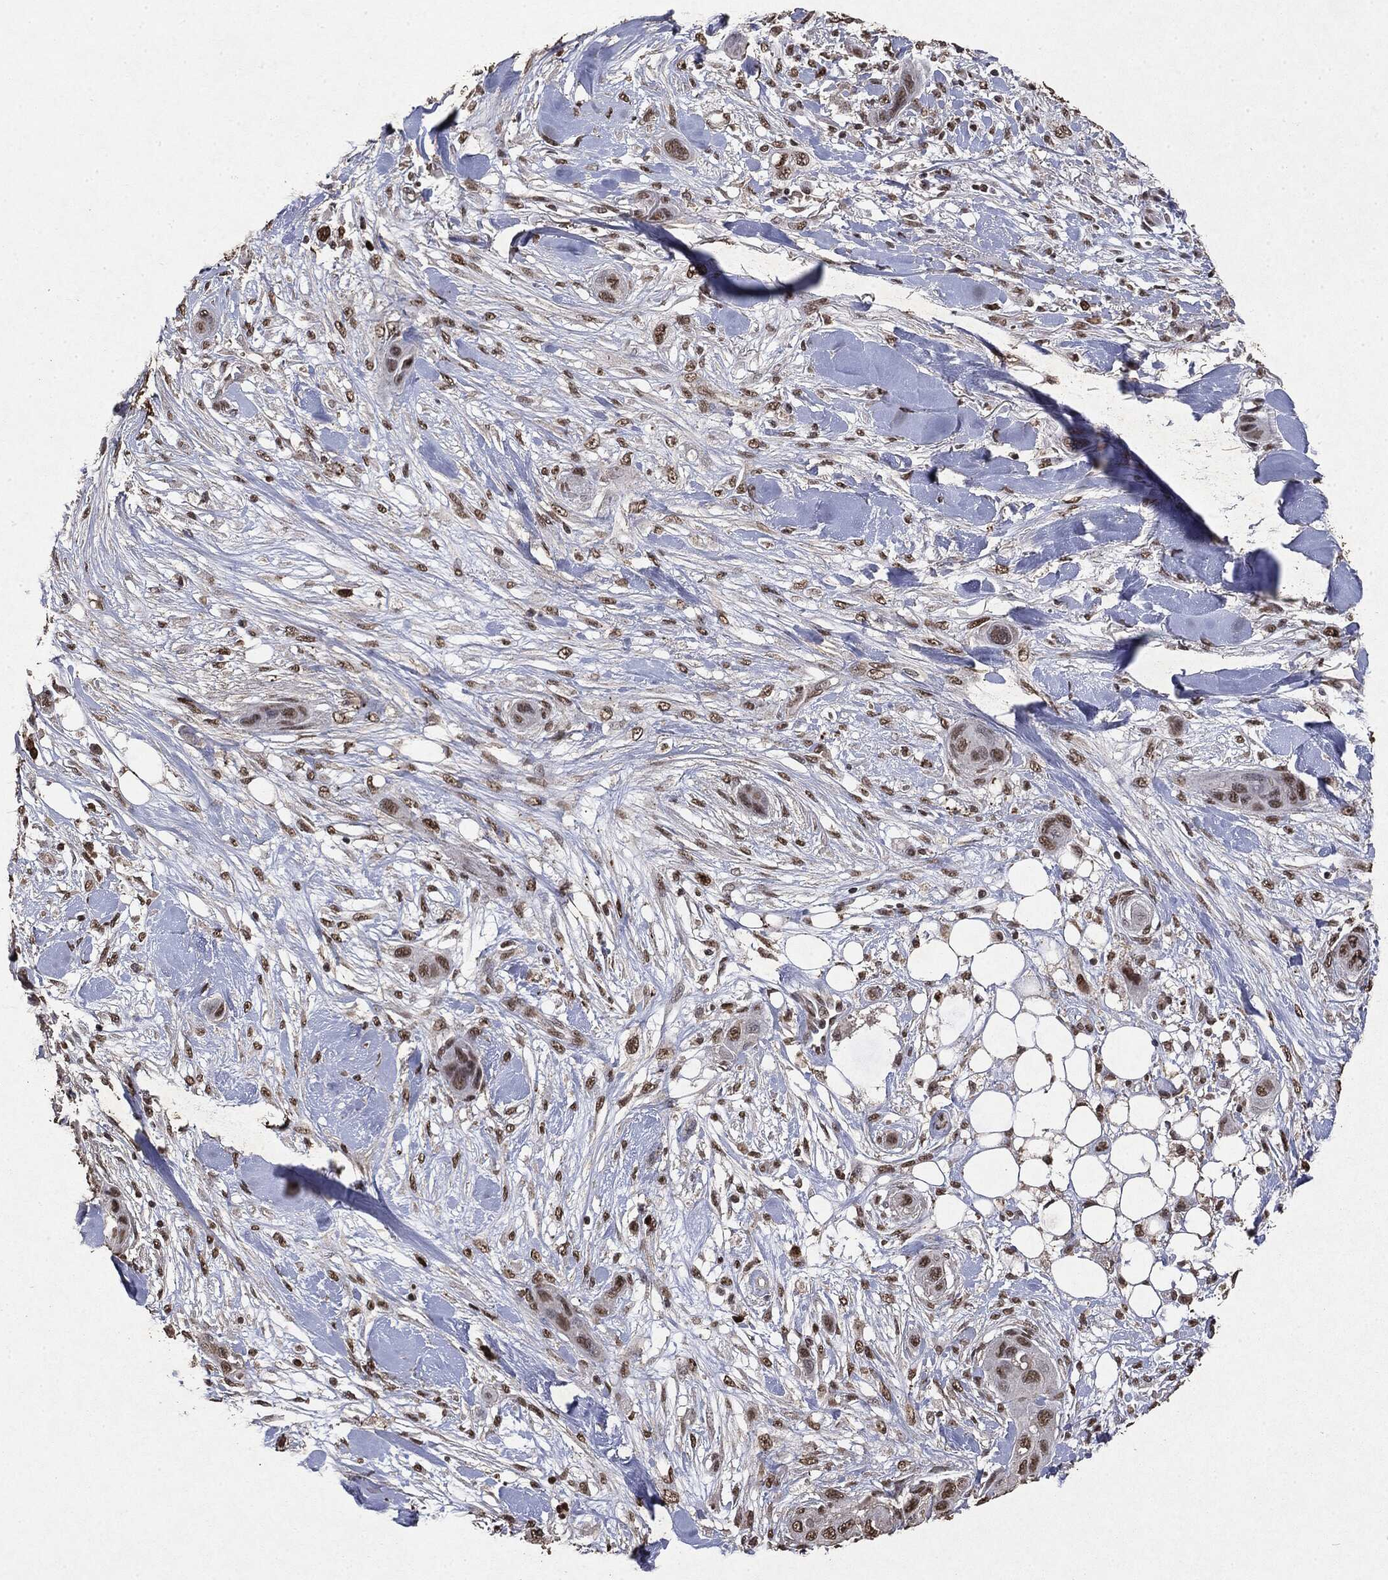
{"staining": {"intensity": "moderate", "quantity": ">75%", "location": "nuclear"}, "tissue": "skin cancer", "cell_type": "Tumor cells", "image_type": "cancer", "snomed": [{"axis": "morphology", "description": "Squamous cell carcinoma, NOS"}, {"axis": "topography", "description": "Skin"}], "caption": "Tumor cells reveal medium levels of moderate nuclear positivity in approximately >75% of cells in human skin squamous cell carcinoma.", "gene": "RAD18", "patient": {"sex": "male", "age": 78}}